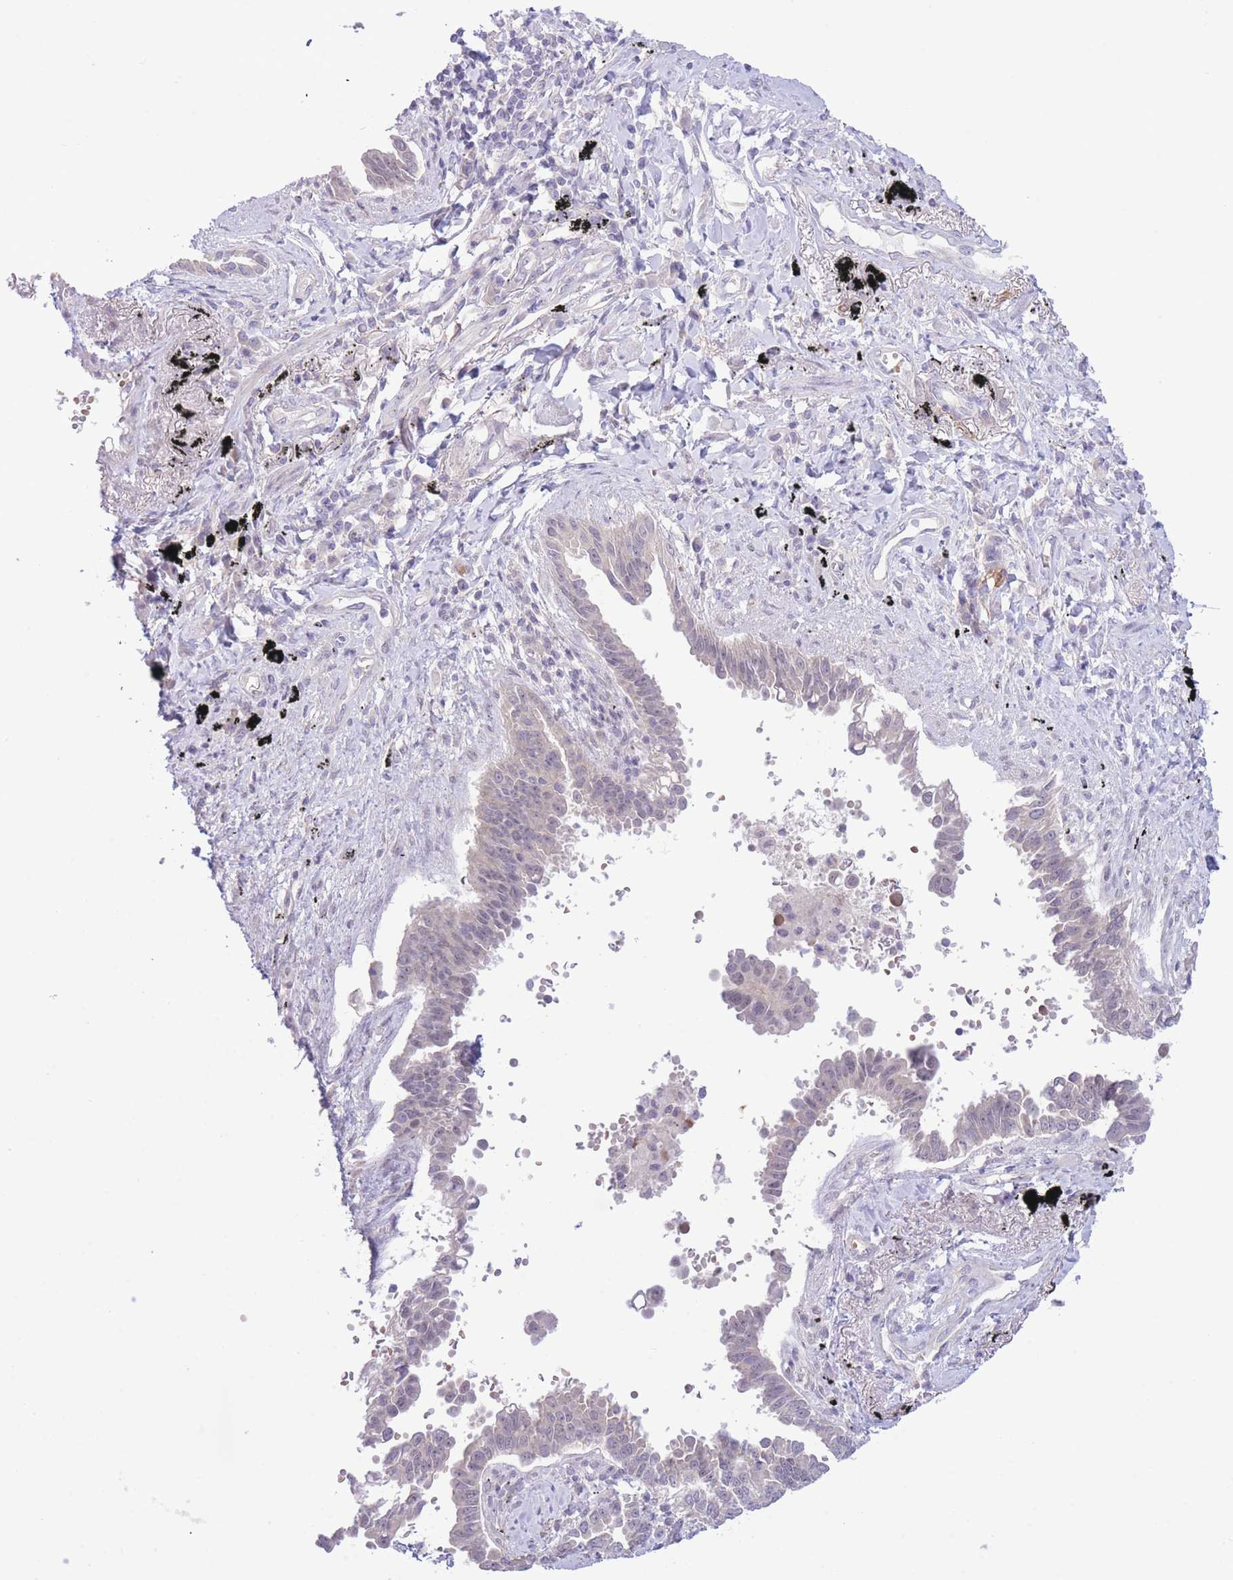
{"staining": {"intensity": "negative", "quantity": "none", "location": "none"}, "tissue": "lung cancer", "cell_type": "Tumor cells", "image_type": "cancer", "snomed": [{"axis": "morphology", "description": "Adenocarcinoma, NOS"}, {"axis": "topography", "description": "Lung"}], "caption": "DAB (3,3'-diaminobenzidine) immunohistochemical staining of human lung cancer displays no significant positivity in tumor cells.", "gene": "FBXO46", "patient": {"sex": "male", "age": 67}}